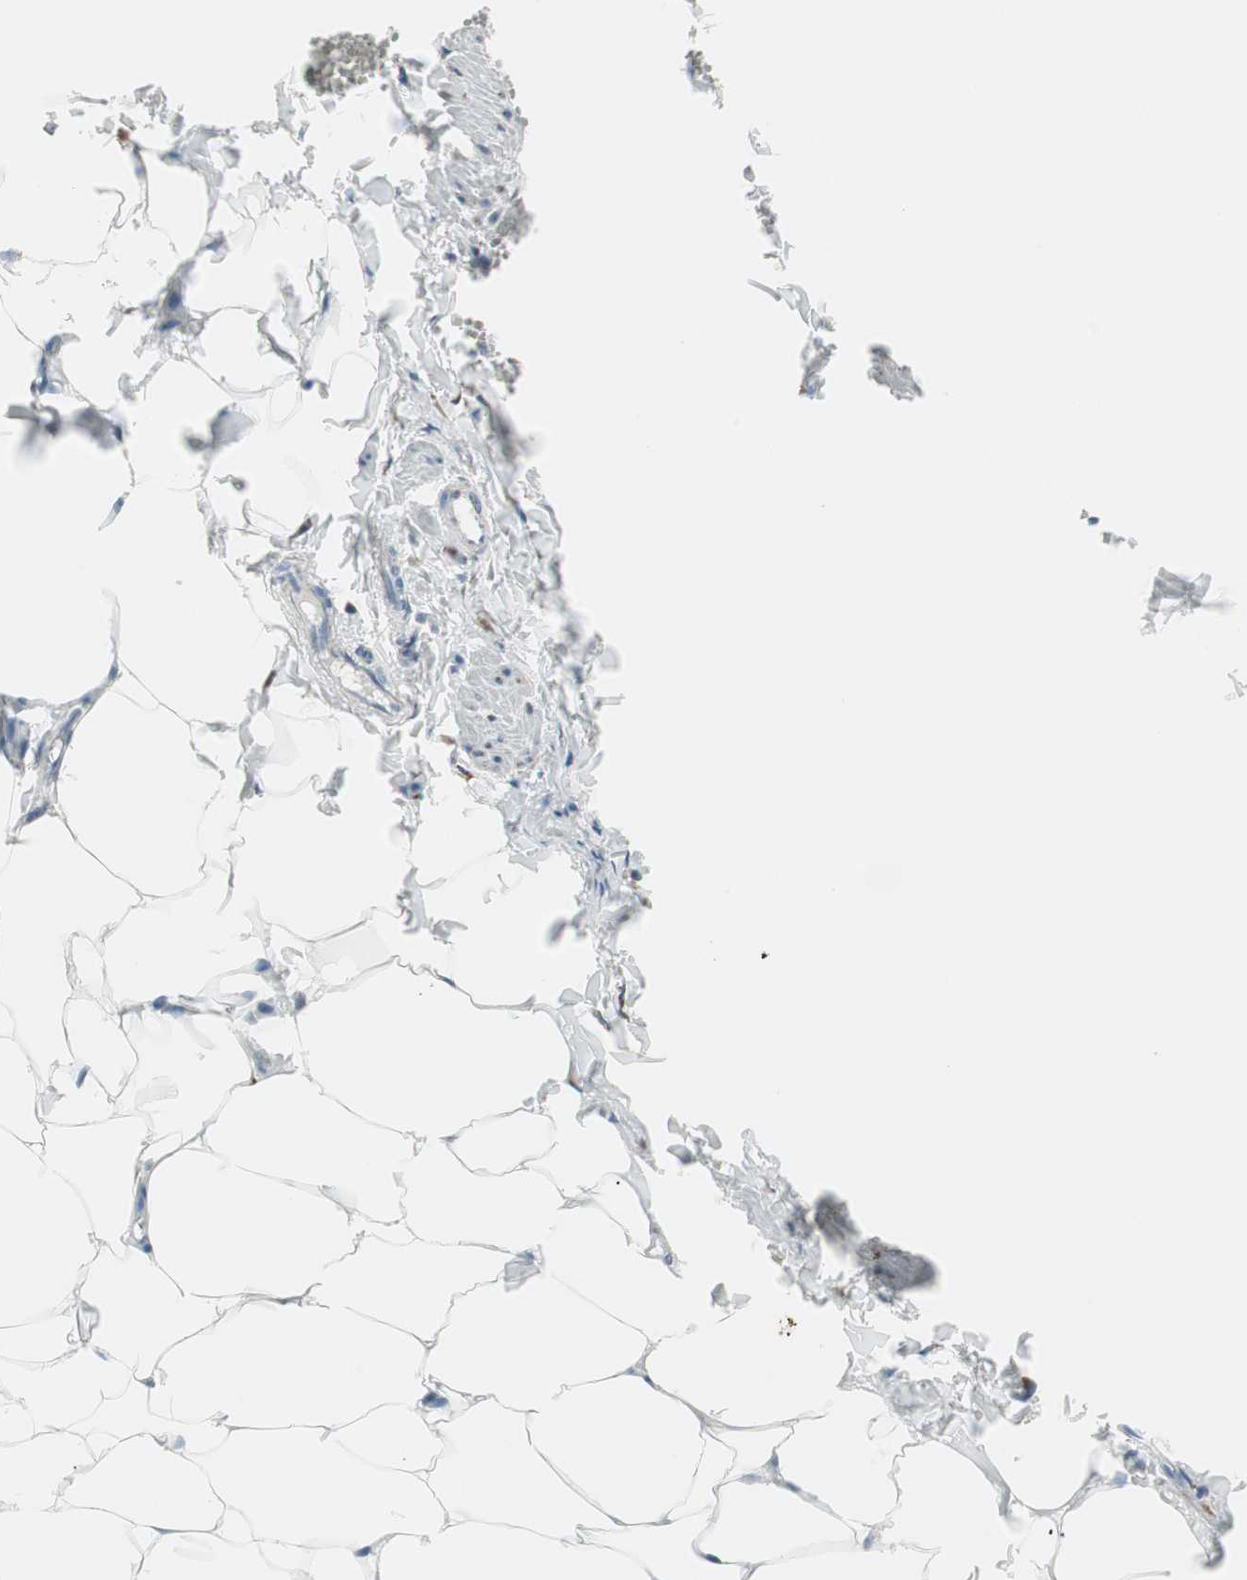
{"staining": {"intensity": "negative", "quantity": "none", "location": "none"}, "tissue": "adipose tissue", "cell_type": "Adipocytes", "image_type": "normal", "snomed": [{"axis": "morphology", "description": "Normal tissue, NOS"}, {"axis": "topography", "description": "Vascular tissue"}], "caption": "The histopathology image exhibits no staining of adipocytes in normal adipose tissue. (DAB immunohistochemistry (IHC), high magnification).", "gene": "P4HTM", "patient": {"sex": "male", "age": 41}}